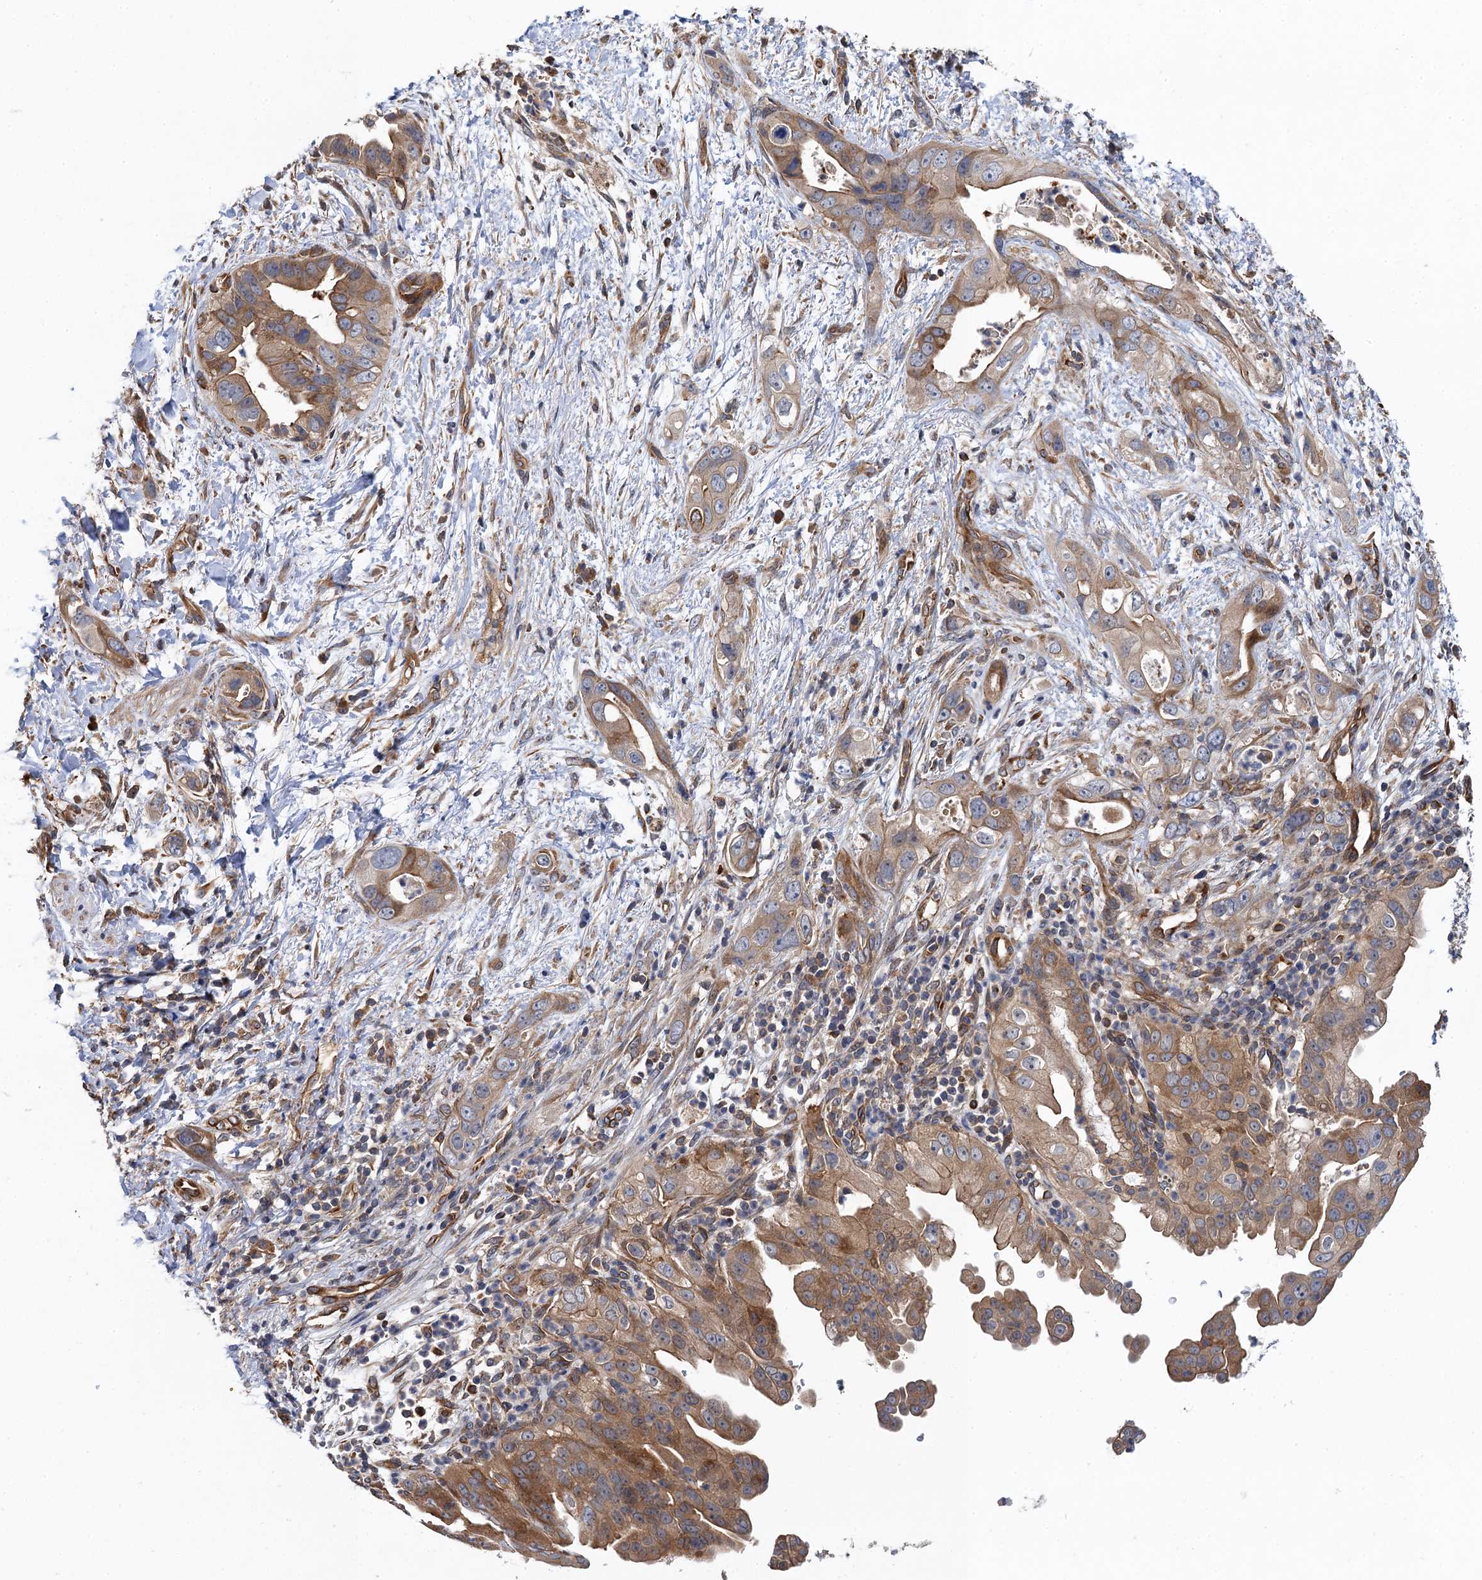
{"staining": {"intensity": "moderate", "quantity": "25%-75%", "location": "cytoplasmic/membranous"}, "tissue": "pancreatic cancer", "cell_type": "Tumor cells", "image_type": "cancer", "snomed": [{"axis": "morphology", "description": "Adenocarcinoma, NOS"}, {"axis": "topography", "description": "Pancreas"}], "caption": "The histopathology image demonstrates a brown stain indicating the presence of a protein in the cytoplasmic/membranous of tumor cells in adenocarcinoma (pancreatic). The staining is performed using DAB (3,3'-diaminobenzidine) brown chromogen to label protein expression. The nuclei are counter-stained blue using hematoxylin.", "gene": "PJA2", "patient": {"sex": "female", "age": 78}}